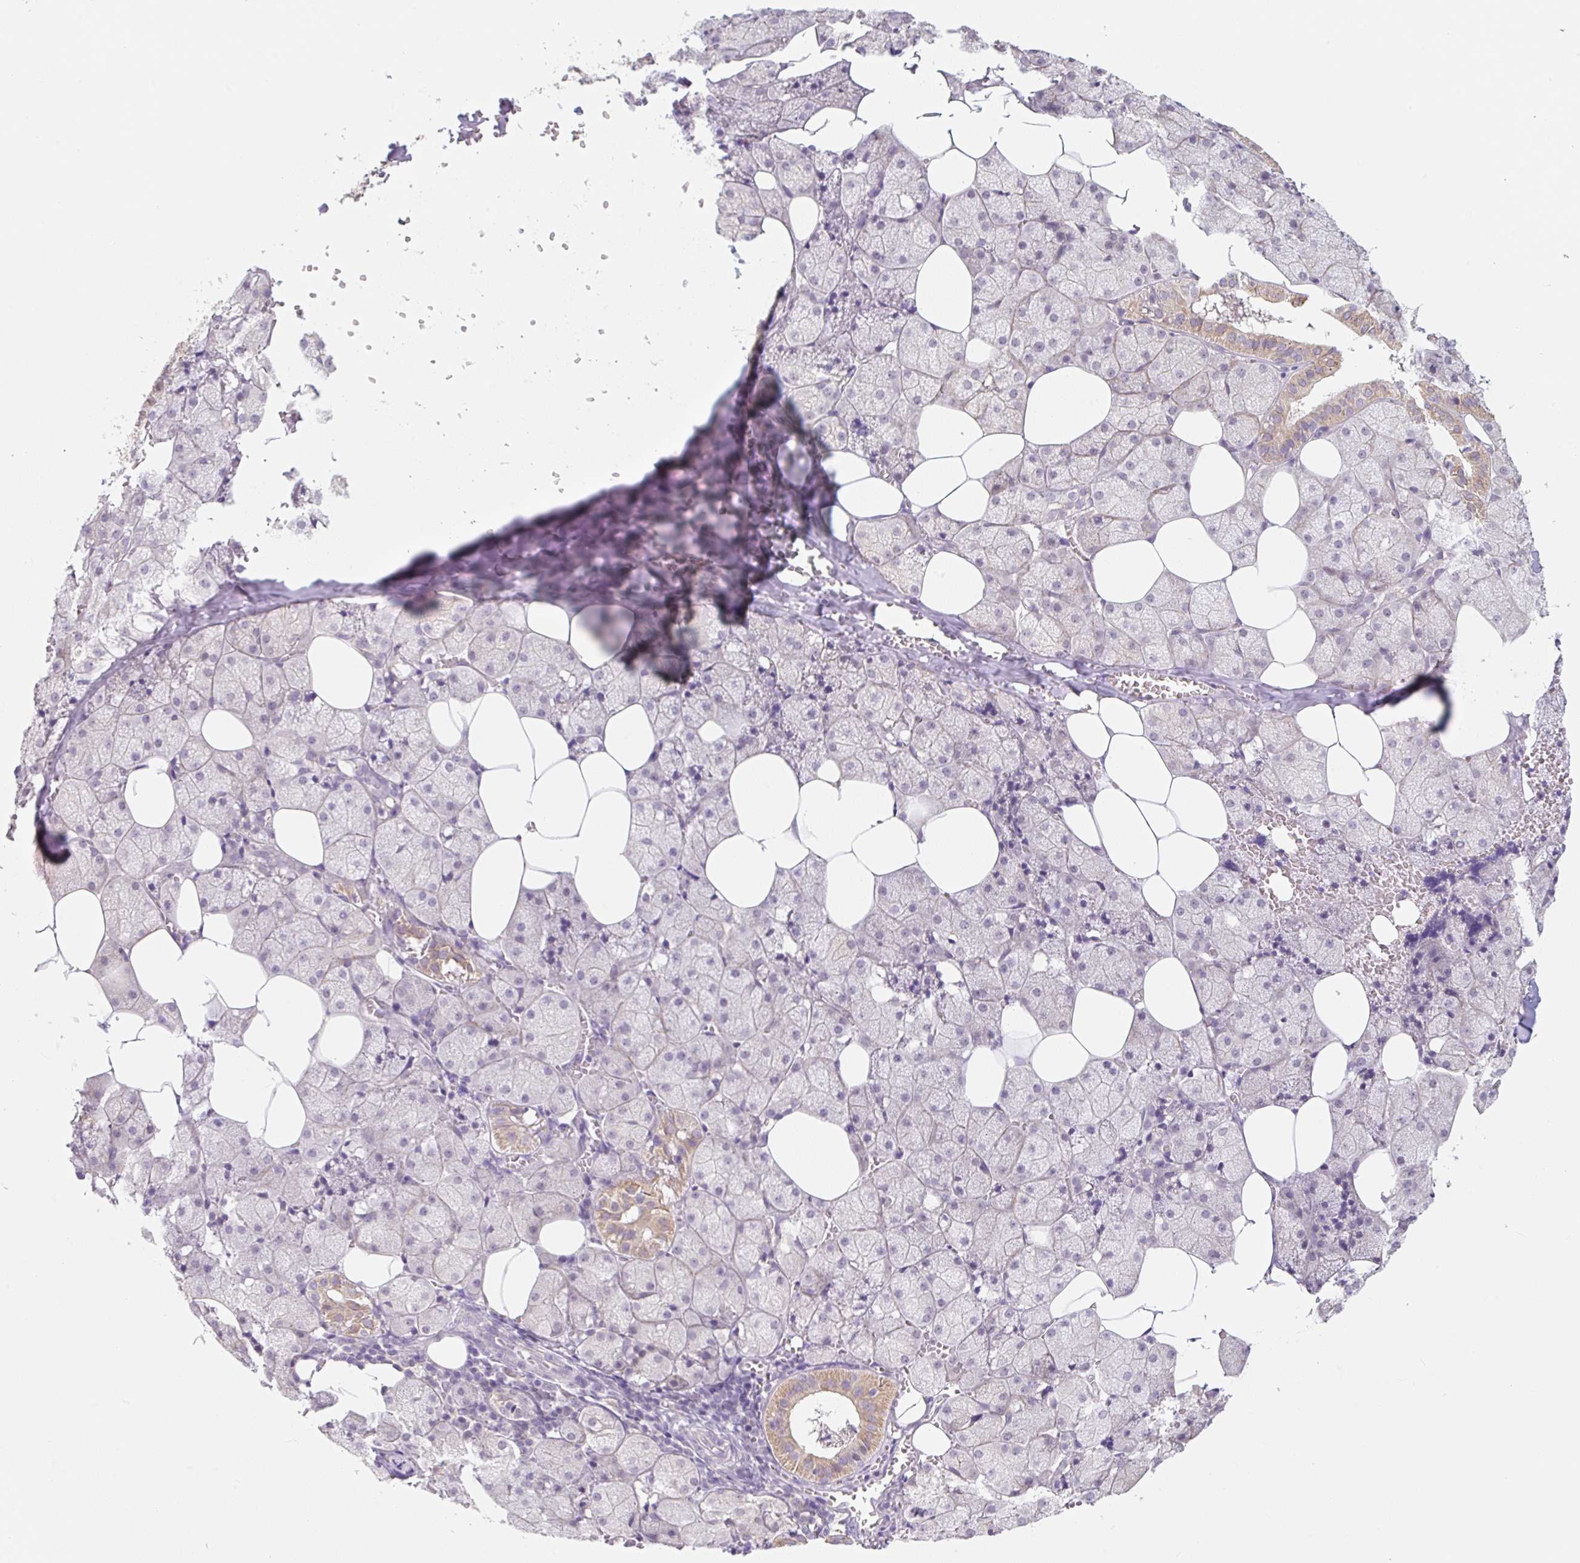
{"staining": {"intensity": "moderate", "quantity": "<25%", "location": "cytoplasmic/membranous,nuclear"}, "tissue": "salivary gland", "cell_type": "Glandular cells", "image_type": "normal", "snomed": [{"axis": "morphology", "description": "Normal tissue, NOS"}, {"axis": "topography", "description": "Salivary gland"}, {"axis": "topography", "description": "Peripheral nerve tissue"}], "caption": "The histopathology image reveals immunohistochemical staining of unremarkable salivary gland. There is moderate cytoplasmic/membranous,nuclear expression is appreciated in about <25% of glandular cells.", "gene": "MIA2", "patient": {"sex": "male", "age": 38}}